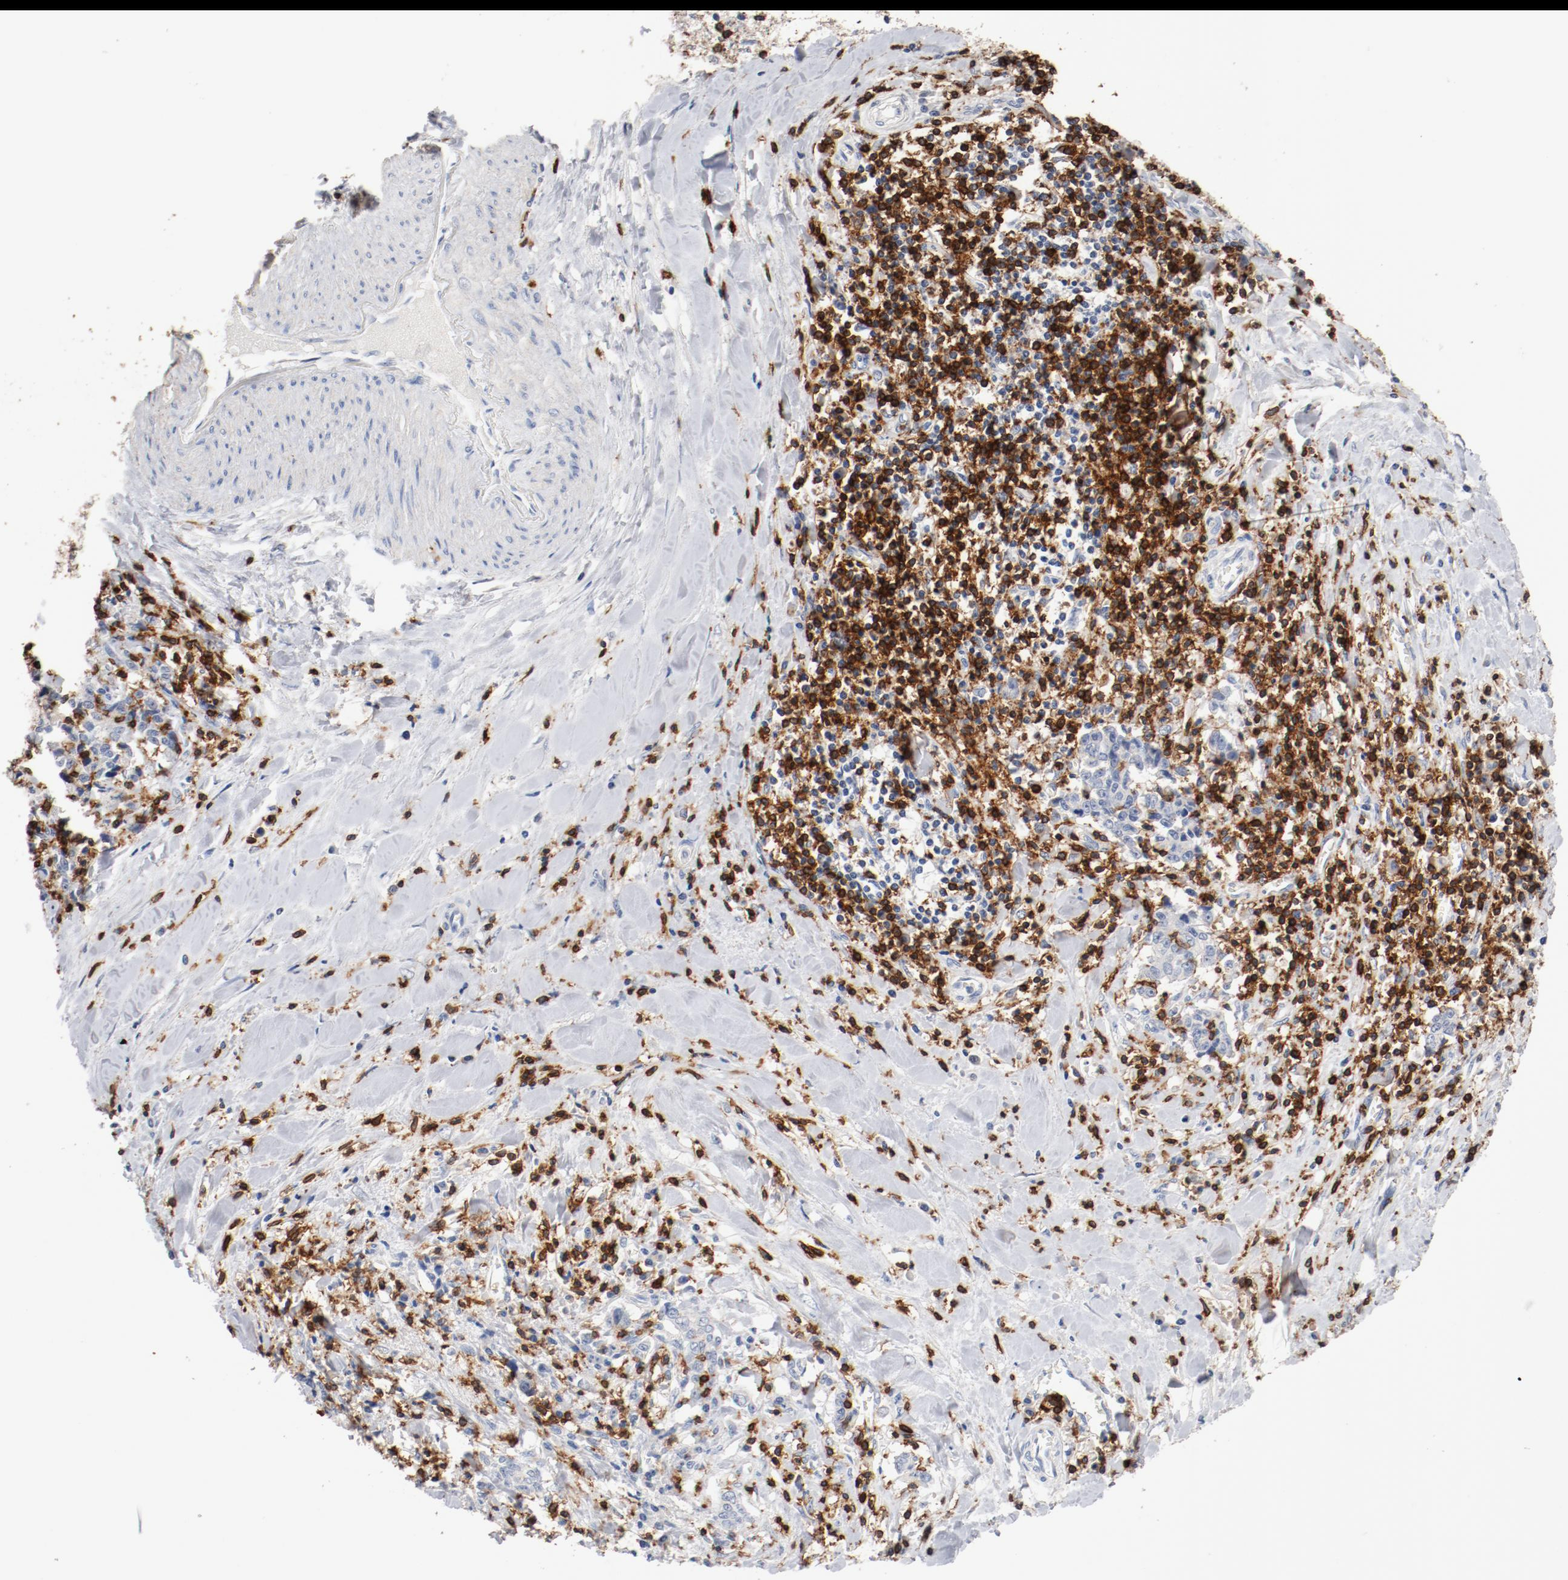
{"staining": {"intensity": "negative", "quantity": "none", "location": "none"}, "tissue": "liver cancer", "cell_type": "Tumor cells", "image_type": "cancer", "snomed": [{"axis": "morphology", "description": "Cholangiocarcinoma"}, {"axis": "topography", "description": "Liver"}], "caption": "The IHC photomicrograph has no significant positivity in tumor cells of liver cancer tissue.", "gene": "CD247", "patient": {"sex": "male", "age": 57}}